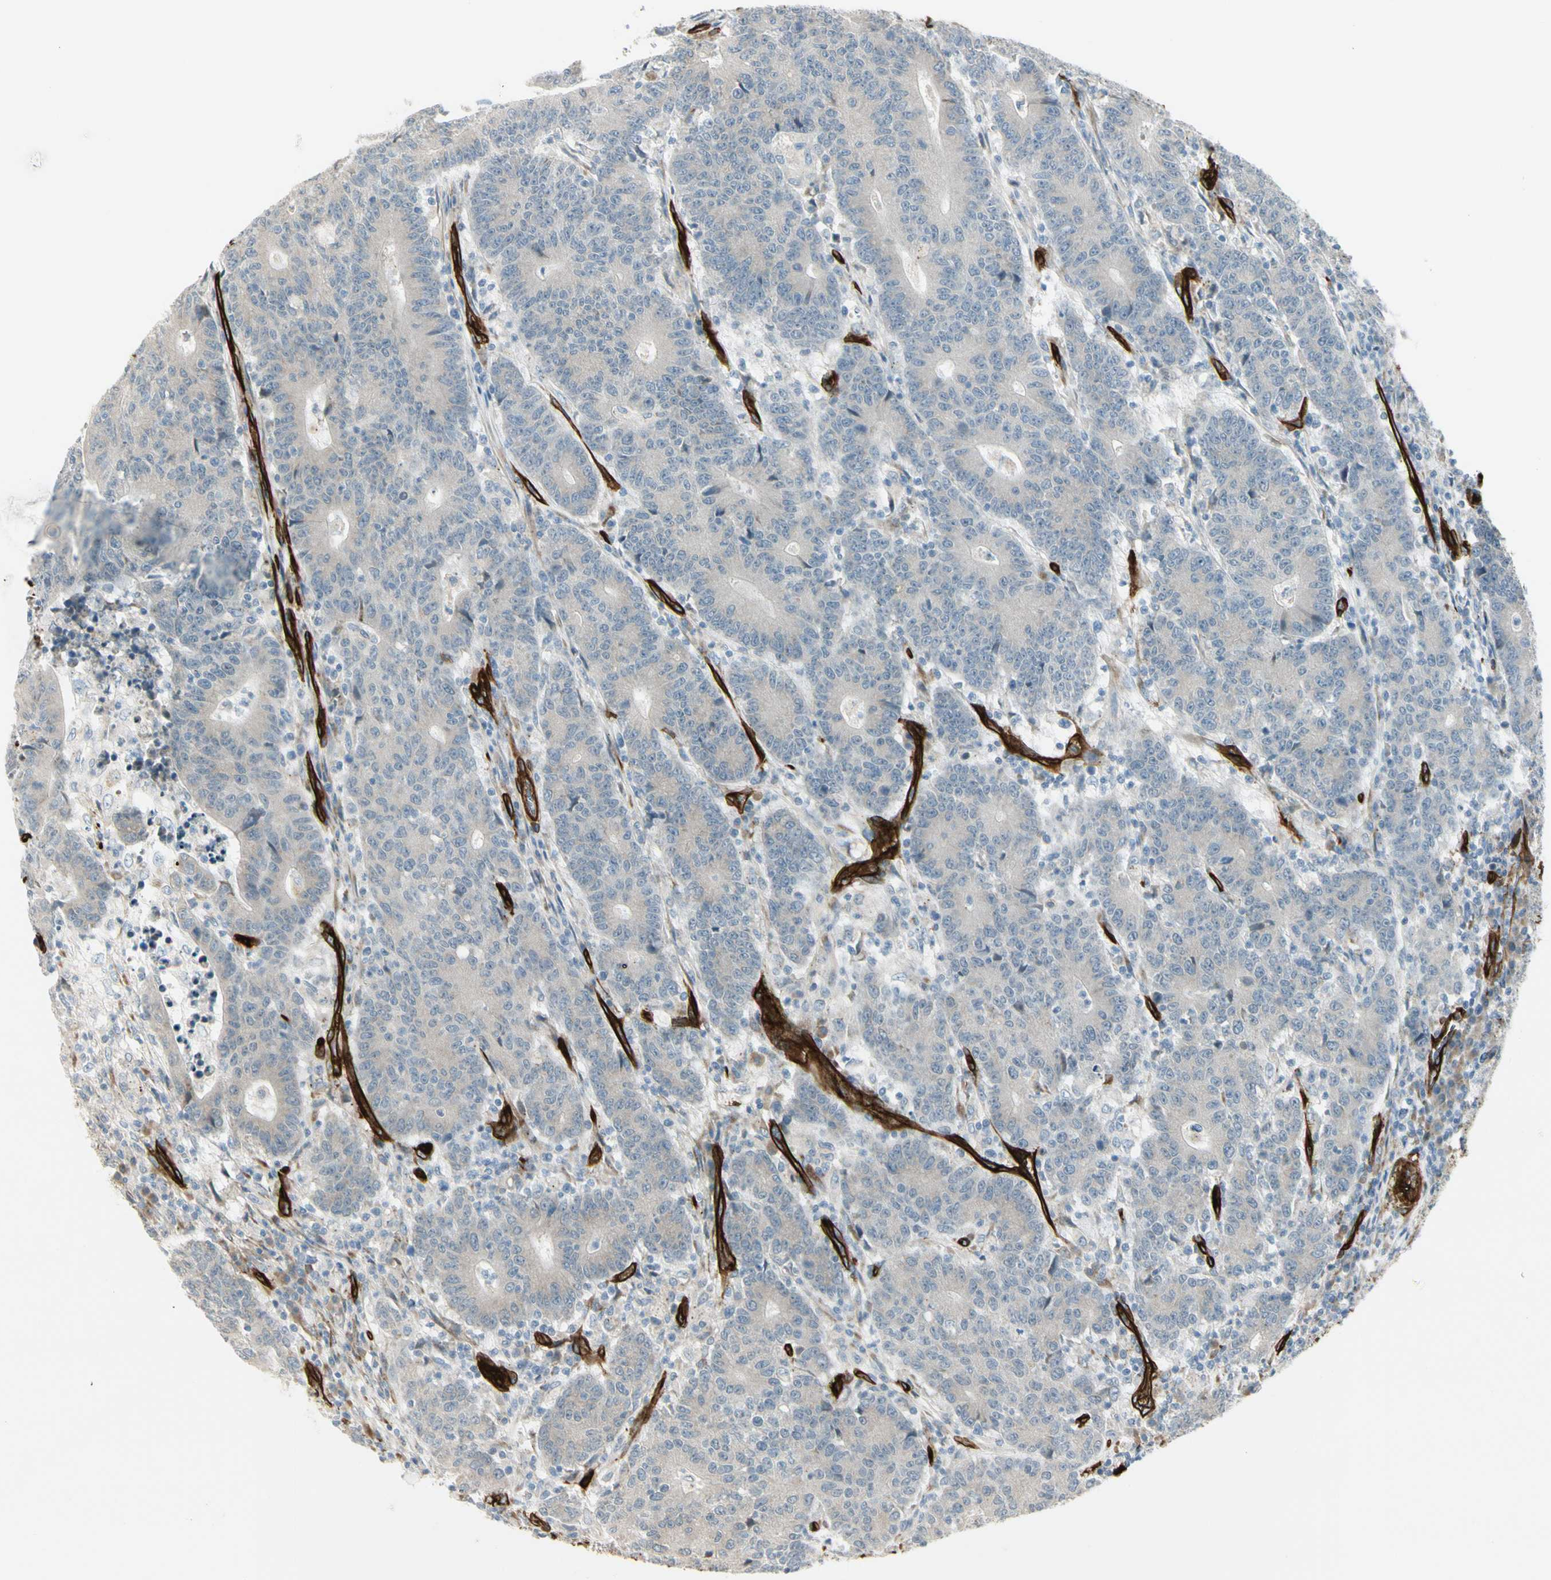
{"staining": {"intensity": "negative", "quantity": "none", "location": "none"}, "tissue": "colorectal cancer", "cell_type": "Tumor cells", "image_type": "cancer", "snomed": [{"axis": "morphology", "description": "Normal tissue, NOS"}, {"axis": "morphology", "description": "Adenocarcinoma, NOS"}, {"axis": "topography", "description": "Colon"}], "caption": "Human adenocarcinoma (colorectal) stained for a protein using immunohistochemistry (IHC) shows no positivity in tumor cells.", "gene": "MCAM", "patient": {"sex": "female", "age": 75}}